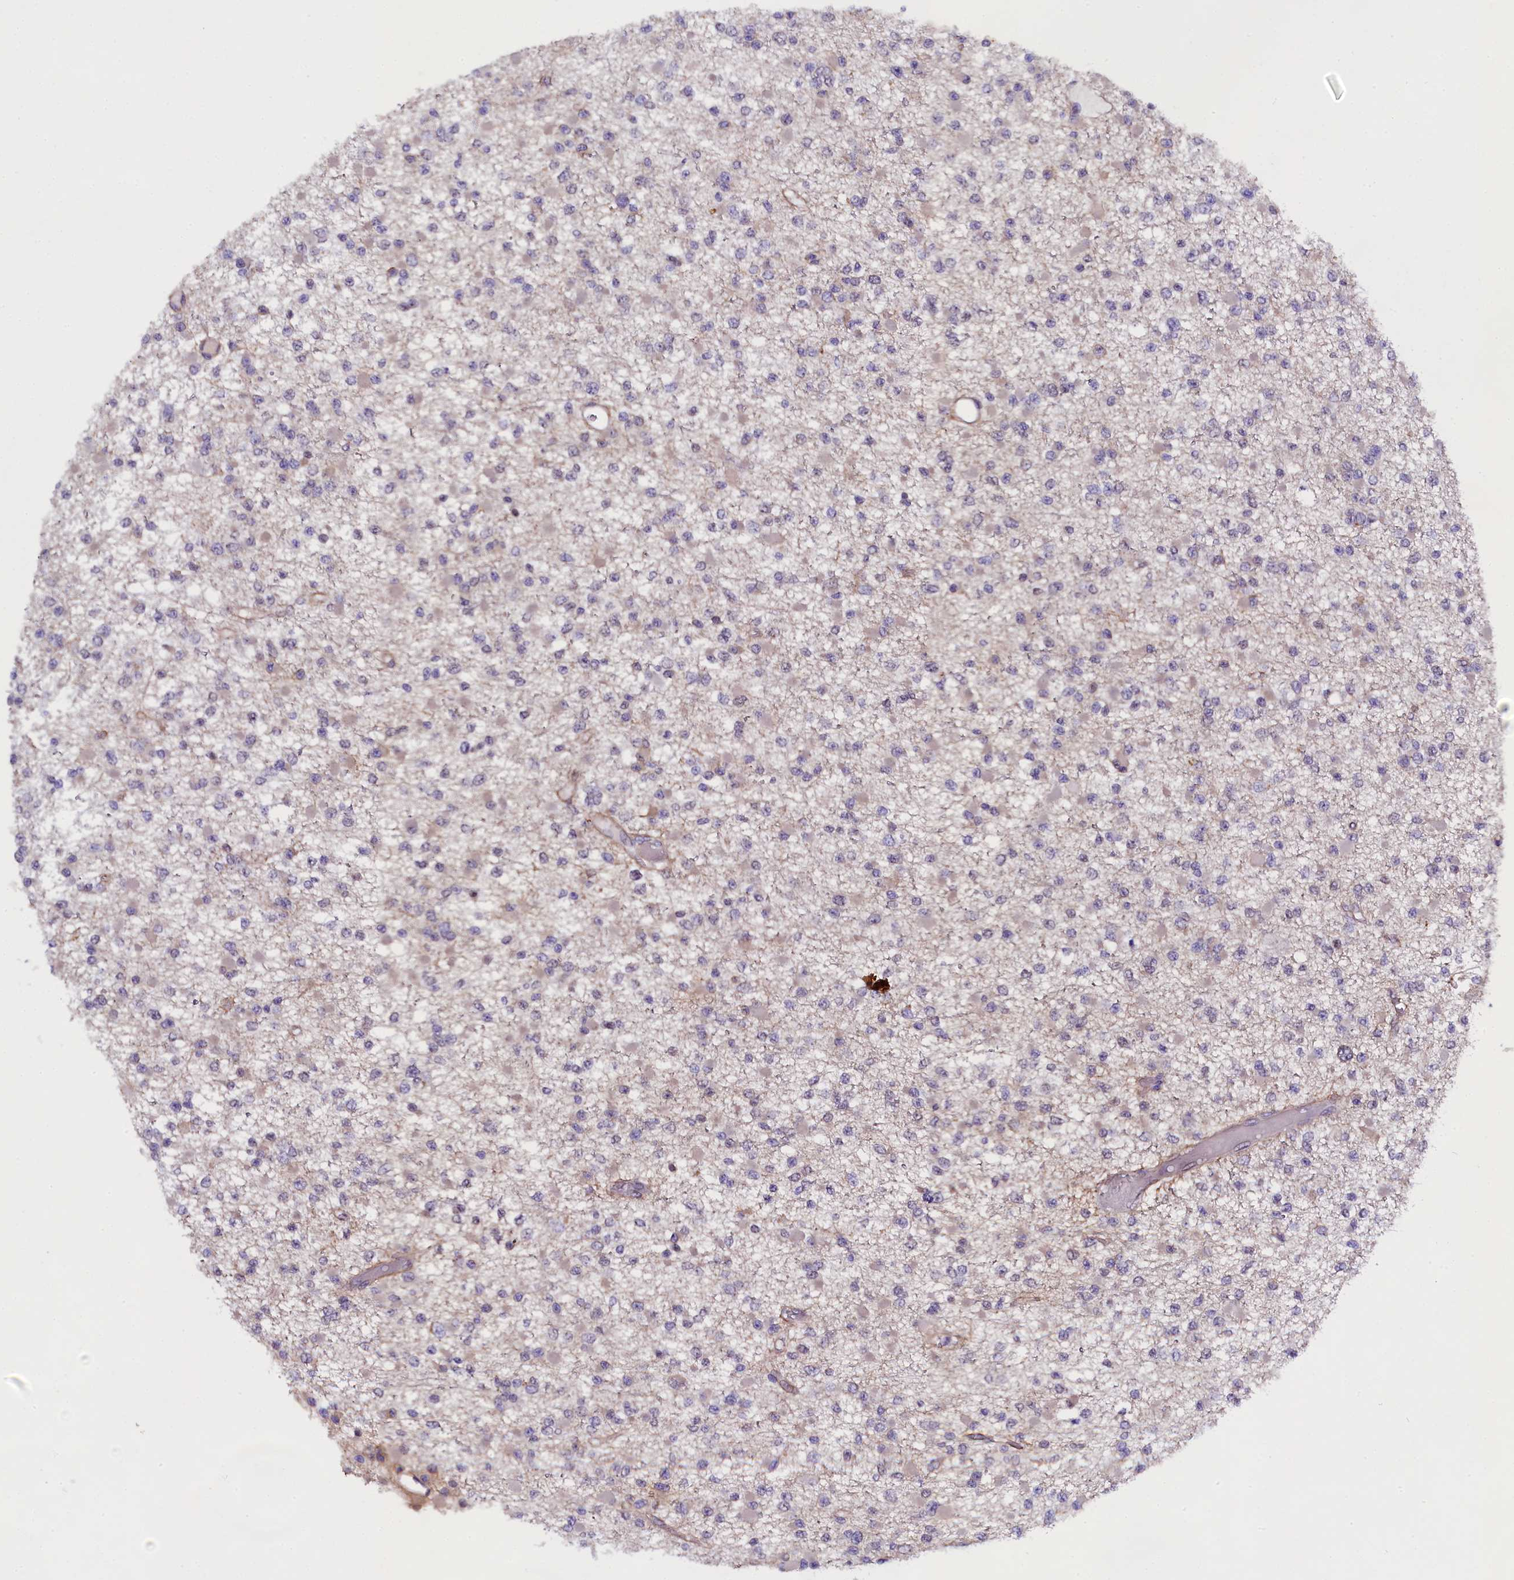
{"staining": {"intensity": "negative", "quantity": "none", "location": "none"}, "tissue": "glioma", "cell_type": "Tumor cells", "image_type": "cancer", "snomed": [{"axis": "morphology", "description": "Glioma, malignant, Low grade"}, {"axis": "topography", "description": "Brain"}], "caption": "The photomicrograph exhibits no staining of tumor cells in glioma.", "gene": "SP4", "patient": {"sex": "female", "age": 22}}